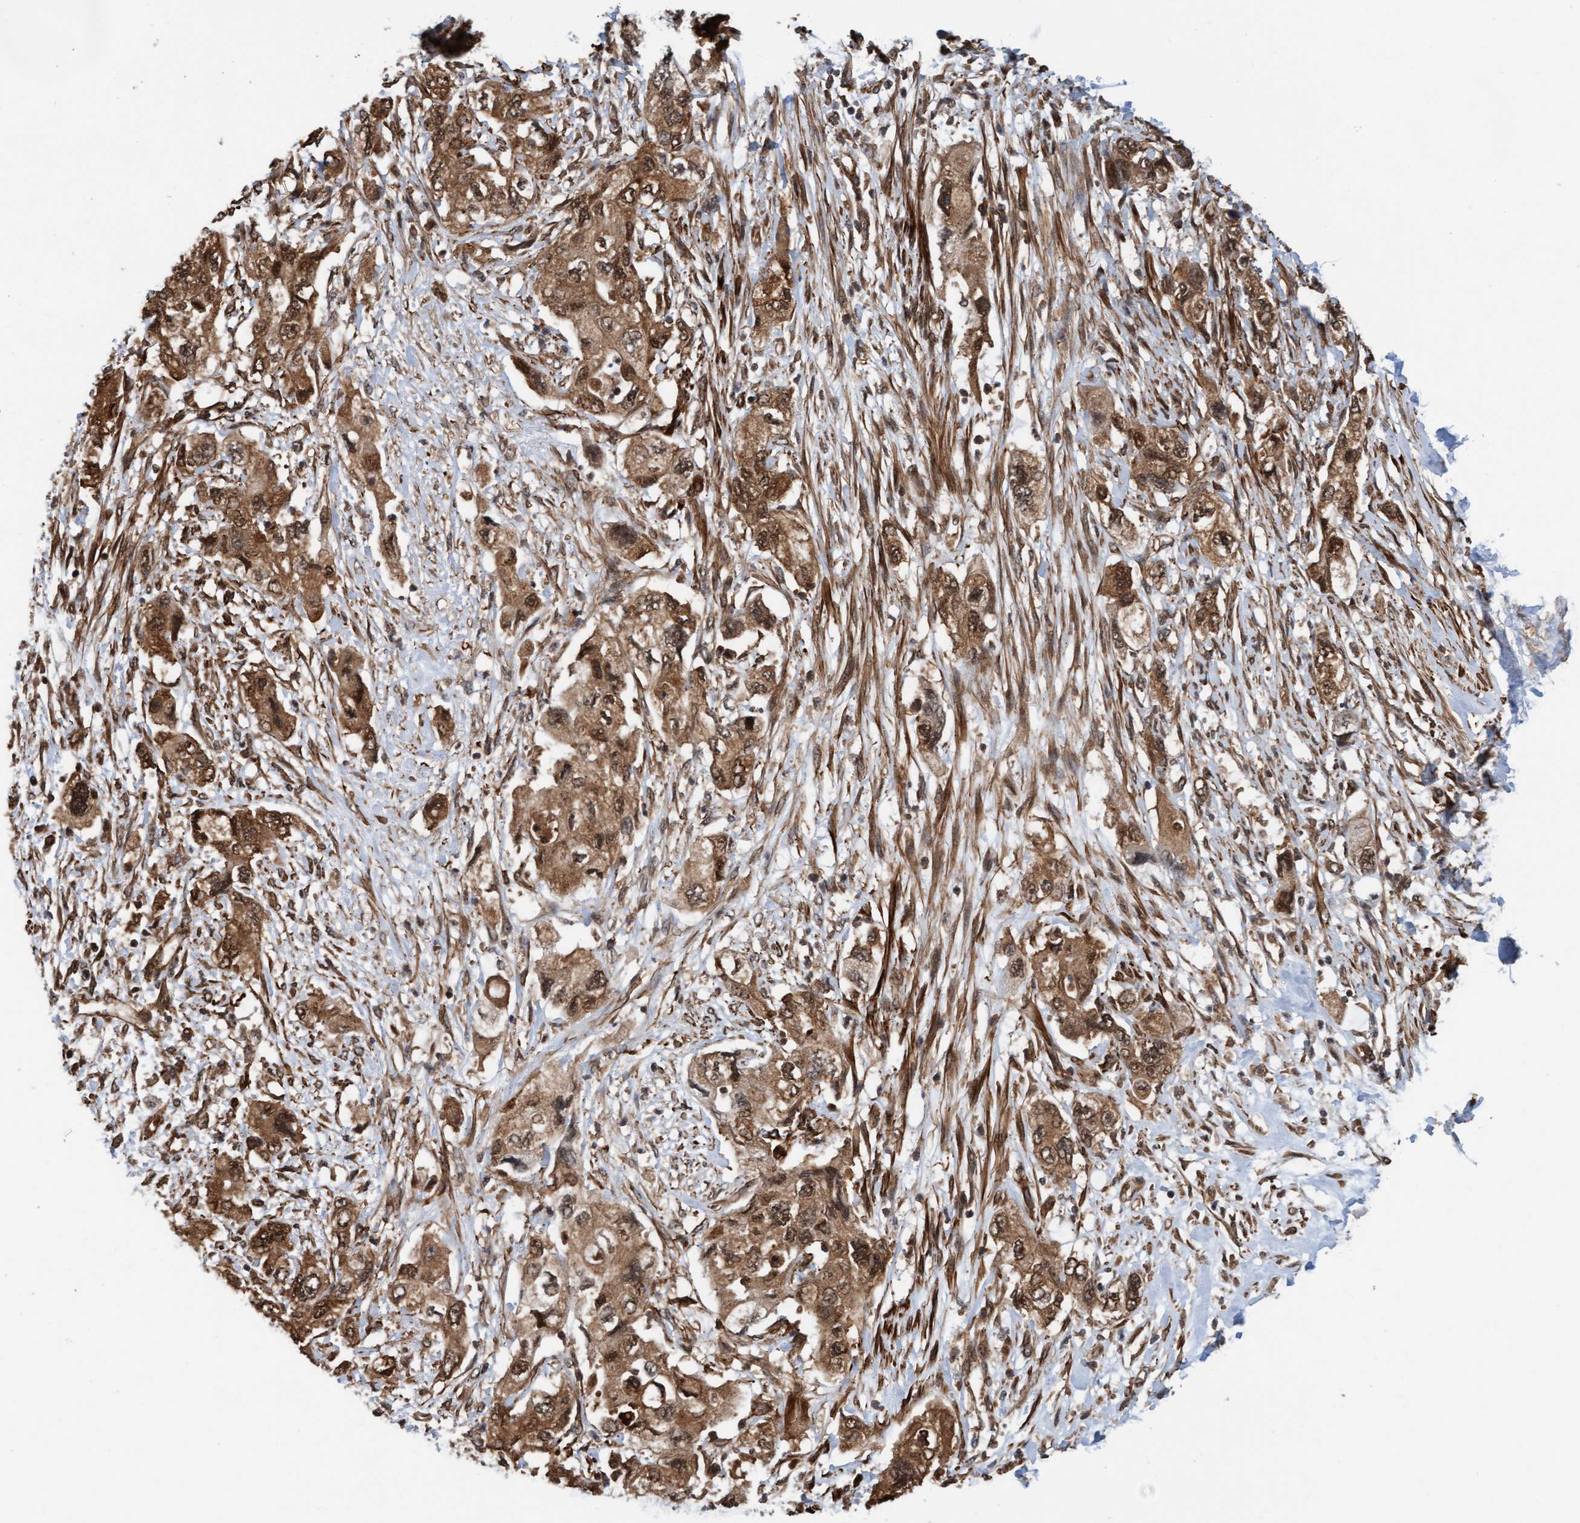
{"staining": {"intensity": "moderate", "quantity": ">75%", "location": "cytoplasmic/membranous,nuclear"}, "tissue": "pancreatic cancer", "cell_type": "Tumor cells", "image_type": "cancer", "snomed": [{"axis": "morphology", "description": "Adenocarcinoma, NOS"}, {"axis": "topography", "description": "Pancreas"}], "caption": "Moderate cytoplasmic/membranous and nuclear protein positivity is appreciated in about >75% of tumor cells in pancreatic cancer.", "gene": "STXBP4", "patient": {"sex": "female", "age": 73}}